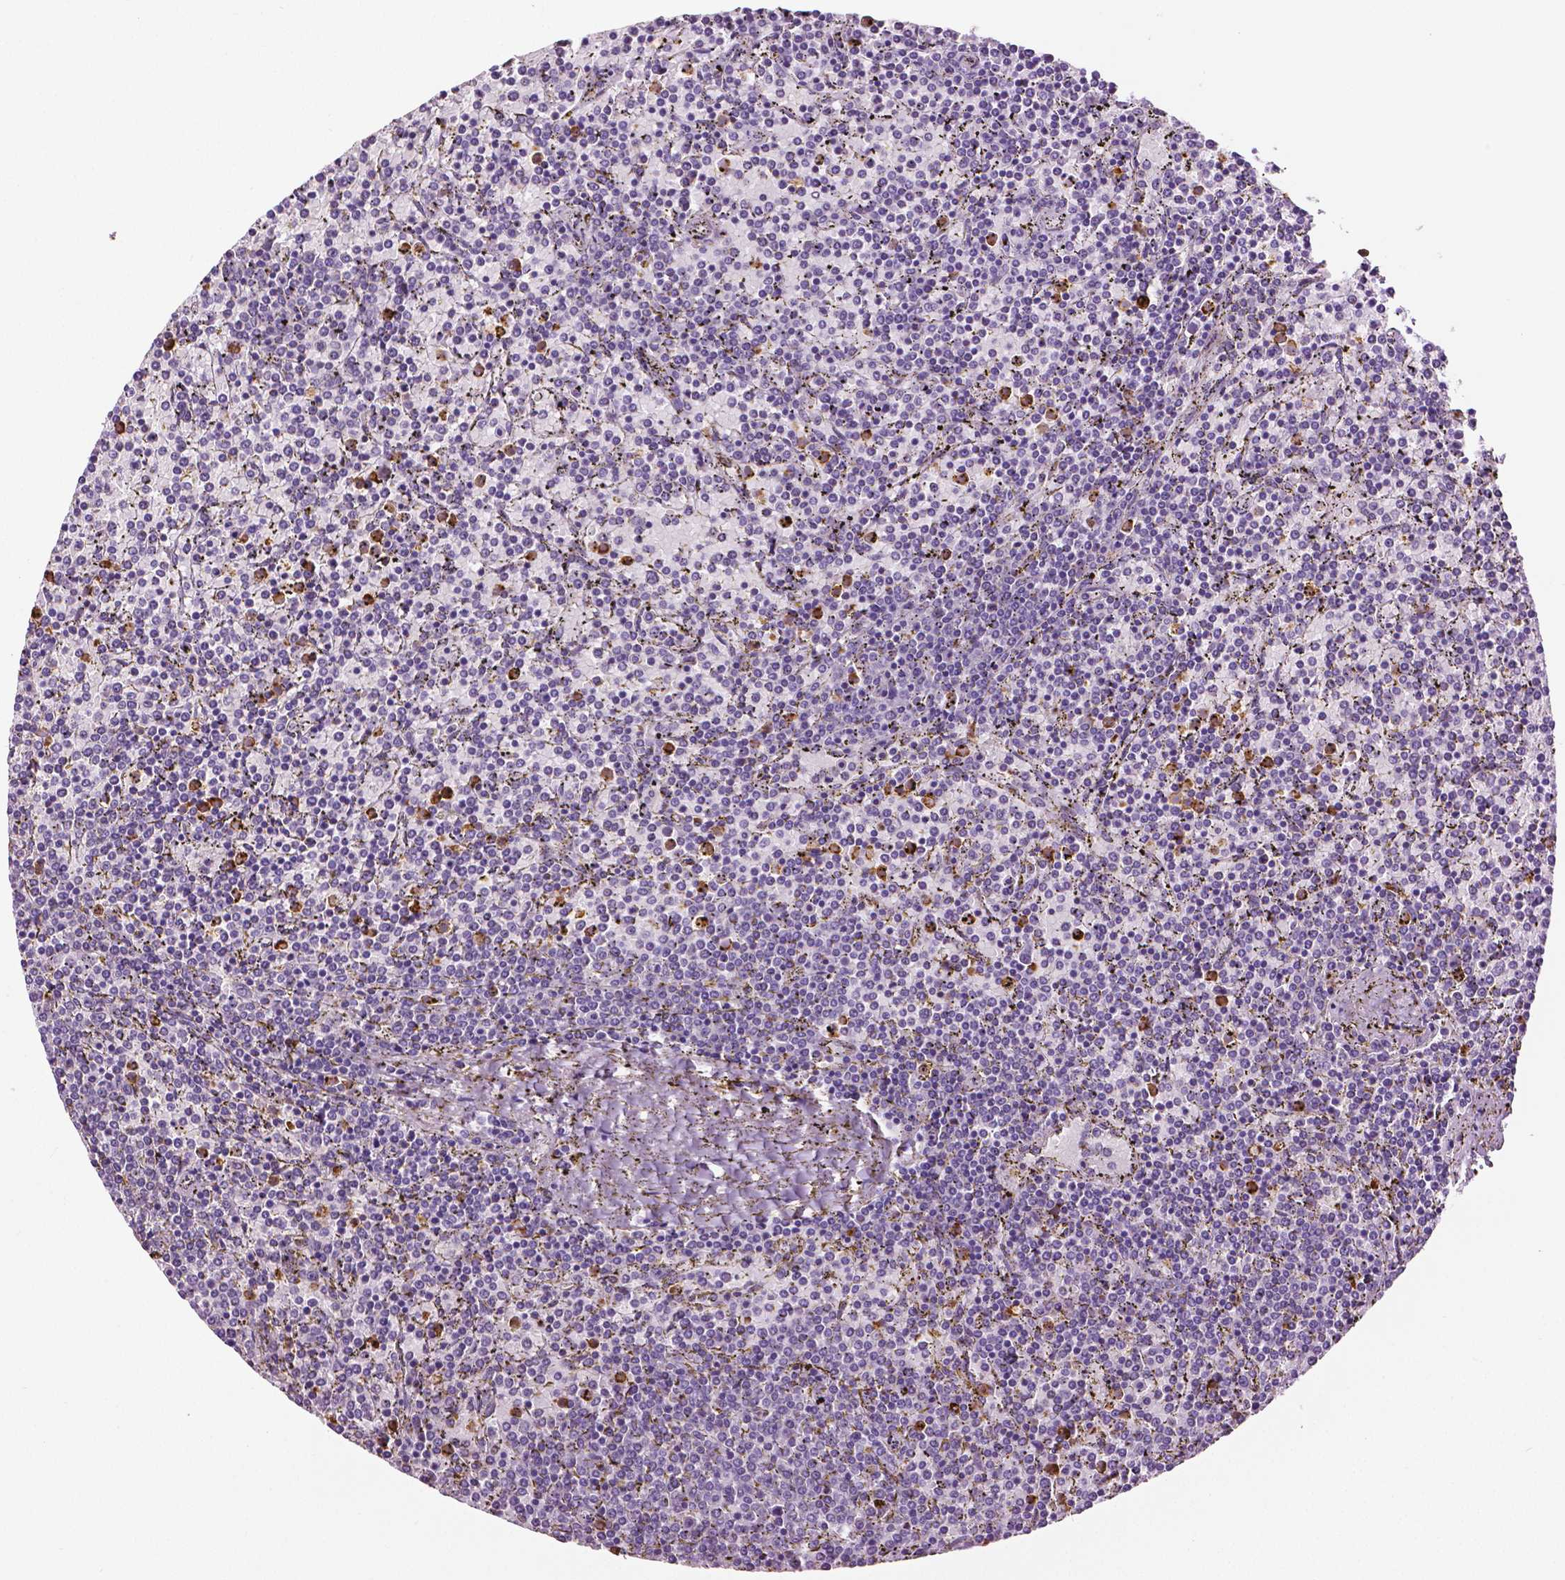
{"staining": {"intensity": "negative", "quantity": "none", "location": "none"}, "tissue": "lymphoma", "cell_type": "Tumor cells", "image_type": "cancer", "snomed": [{"axis": "morphology", "description": "Malignant lymphoma, non-Hodgkin's type, Low grade"}, {"axis": "topography", "description": "Spleen"}], "caption": "Immunohistochemistry (IHC) of malignant lymphoma, non-Hodgkin's type (low-grade) shows no expression in tumor cells.", "gene": "PTPN5", "patient": {"sex": "female", "age": 77}}